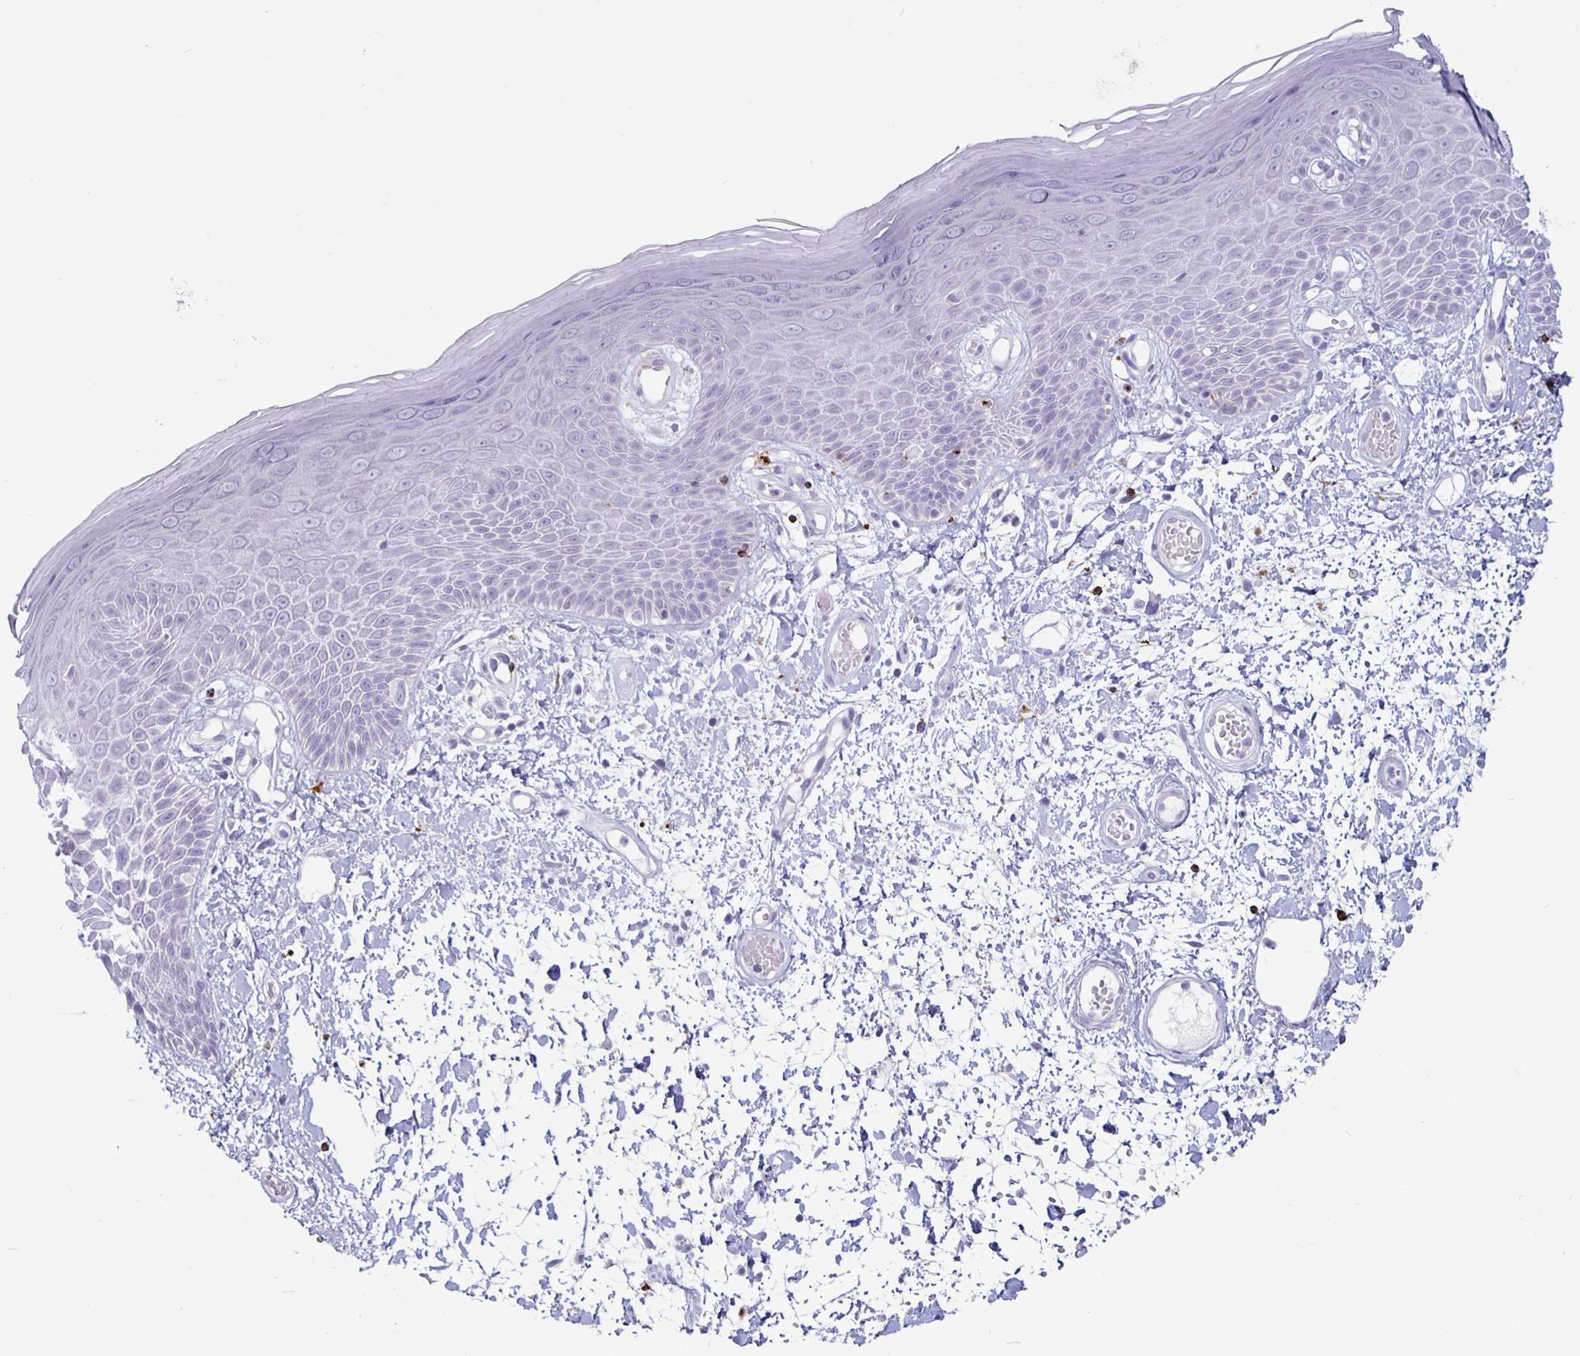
{"staining": {"intensity": "negative", "quantity": "none", "location": "none"}, "tissue": "skin", "cell_type": "Epidermal cells", "image_type": "normal", "snomed": [{"axis": "morphology", "description": "Normal tissue, NOS"}, {"axis": "topography", "description": "Anal"}, {"axis": "topography", "description": "Peripheral nerve tissue"}], "caption": "Protein analysis of normal skin exhibits no significant expression in epidermal cells. (DAB (3,3'-diaminobenzidine) immunohistochemistry (IHC) with hematoxylin counter stain).", "gene": "GZMK", "patient": {"sex": "male", "age": 78}}